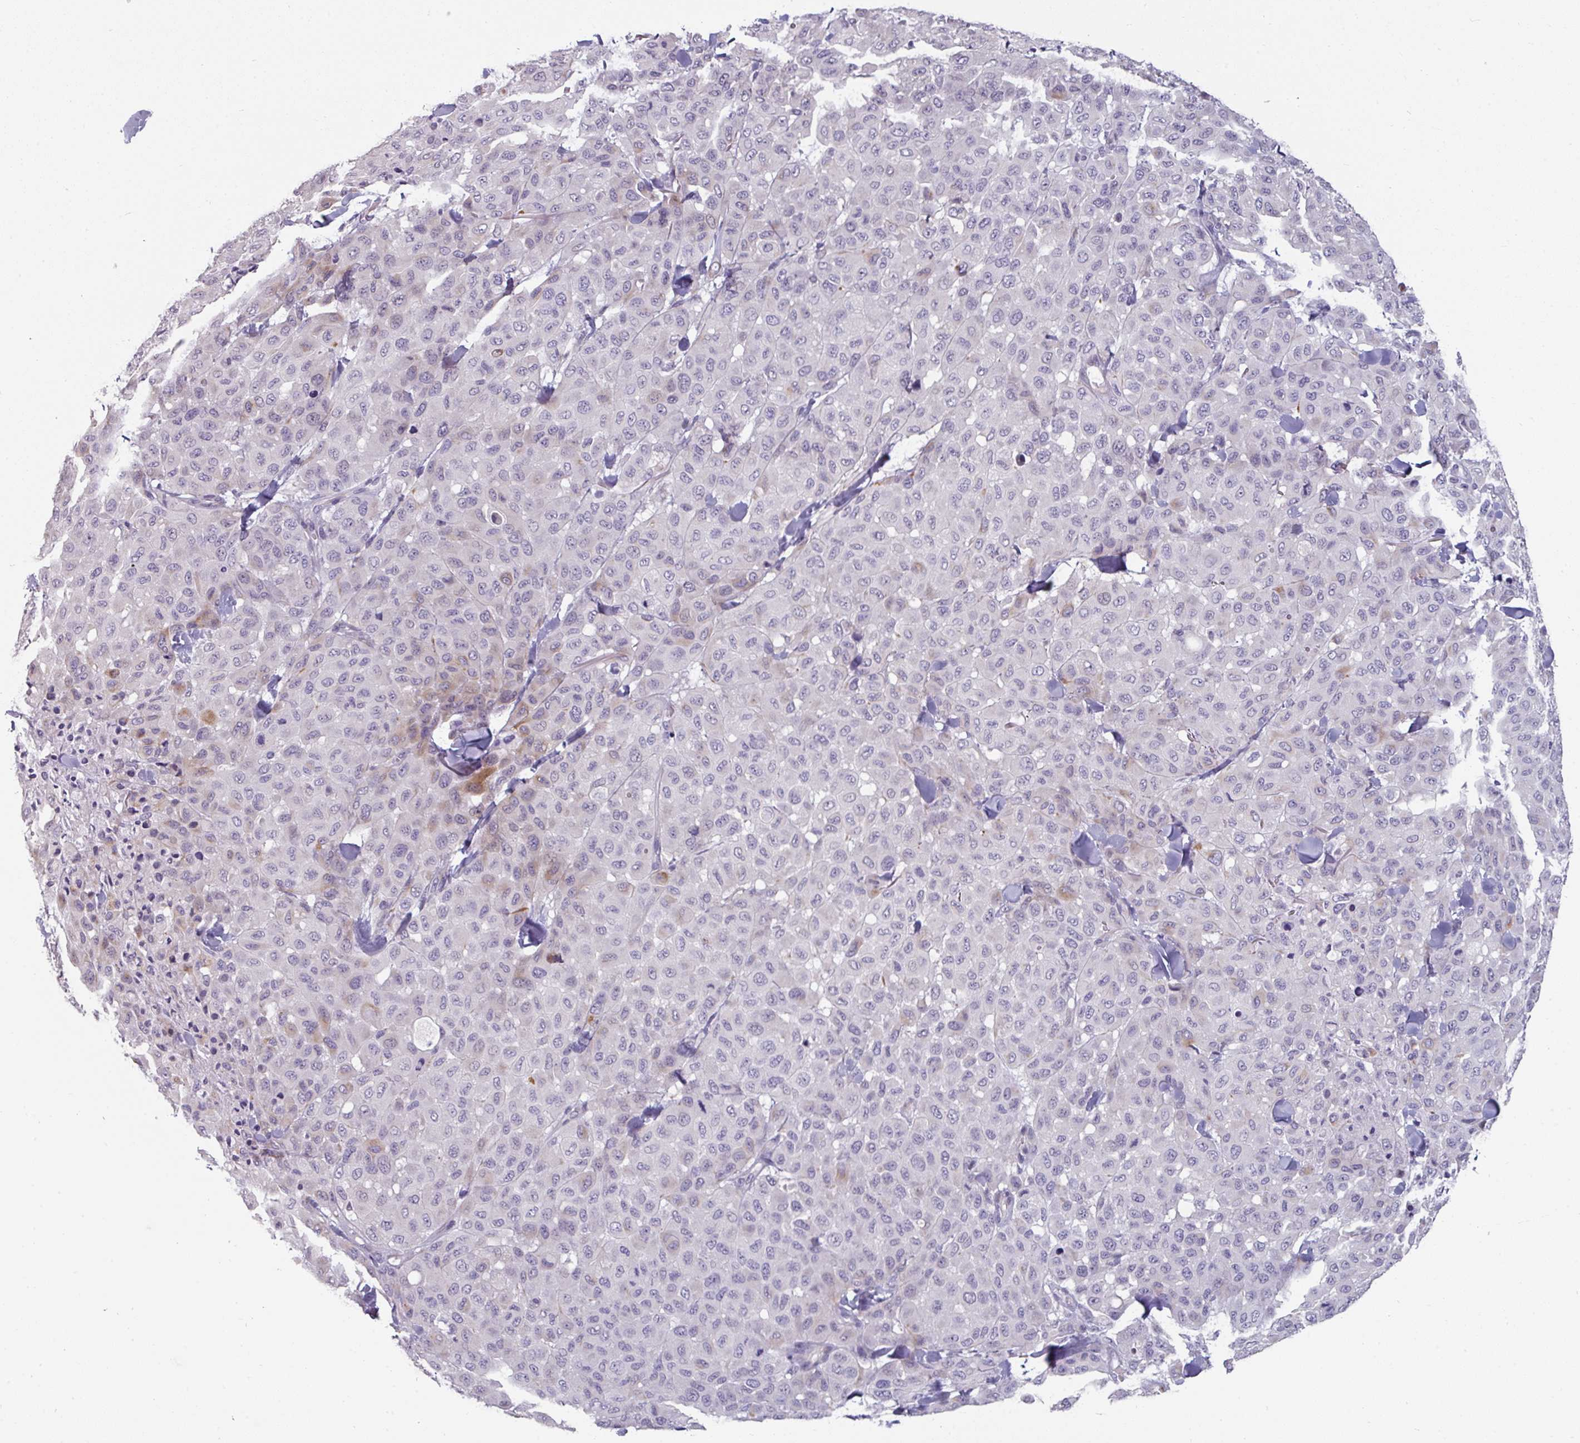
{"staining": {"intensity": "moderate", "quantity": "<25%", "location": "cytoplasmic/membranous"}, "tissue": "melanoma", "cell_type": "Tumor cells", "image_type": "cancer", "snomed": [{"axis": "morphology", "description": "Malignant melanoma, Metastatic site"}, {"axis": "topography", "description": "Skin"}], "caption": "This image exhibits malignant melanoma (metastatic site) stained with immunohistochemistry to label a protein in brown. The cytoplasmic/membranous of tumor cells show moderate positivity for the protein. Nuclei are counter-stained blue.", "gene": "EYA3", "patient": {"sex": "female", "age": 81}}